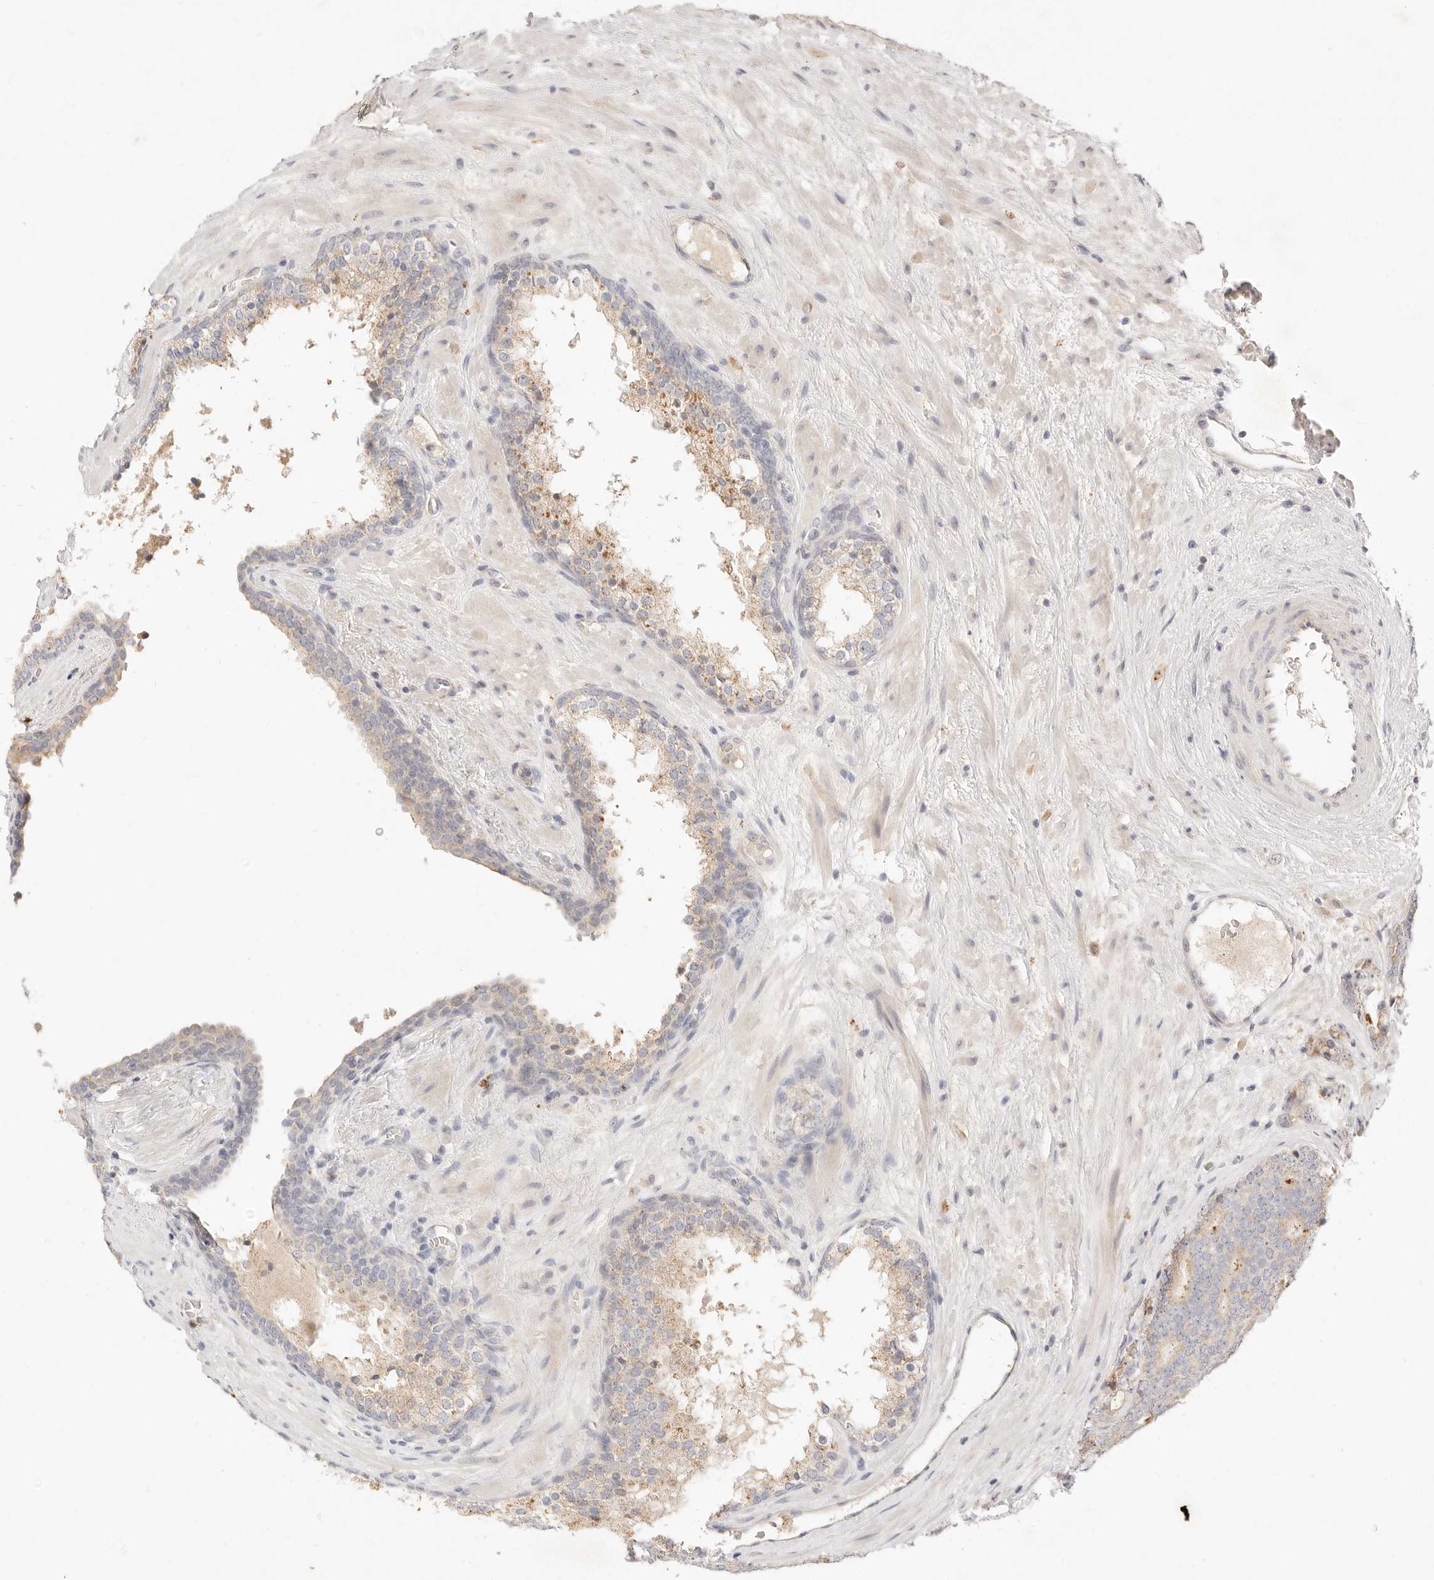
{"staining": {"intensity": "weak", "quantity": "25%-75%", "location": "cytoplasmic/membranous"}, "tissue": "prostate cancer", "cell_type": "Tumor cells", "image_type": "cancer", "snomed": [{"axis": "morphology", "description": "Adenocarcinoma, High grade"}, {"axis": "topography", "description": "Prostate"}], "caption": "Human prostate cancer (high-grade adenocarcinoma) stained with a brown dye demonstrates weak cytoplasmic/membranous positive staining in about 25%-75% of tumor cells.", "gene": "ACOX1", "patient": {"sex": "male", "age": 56}}